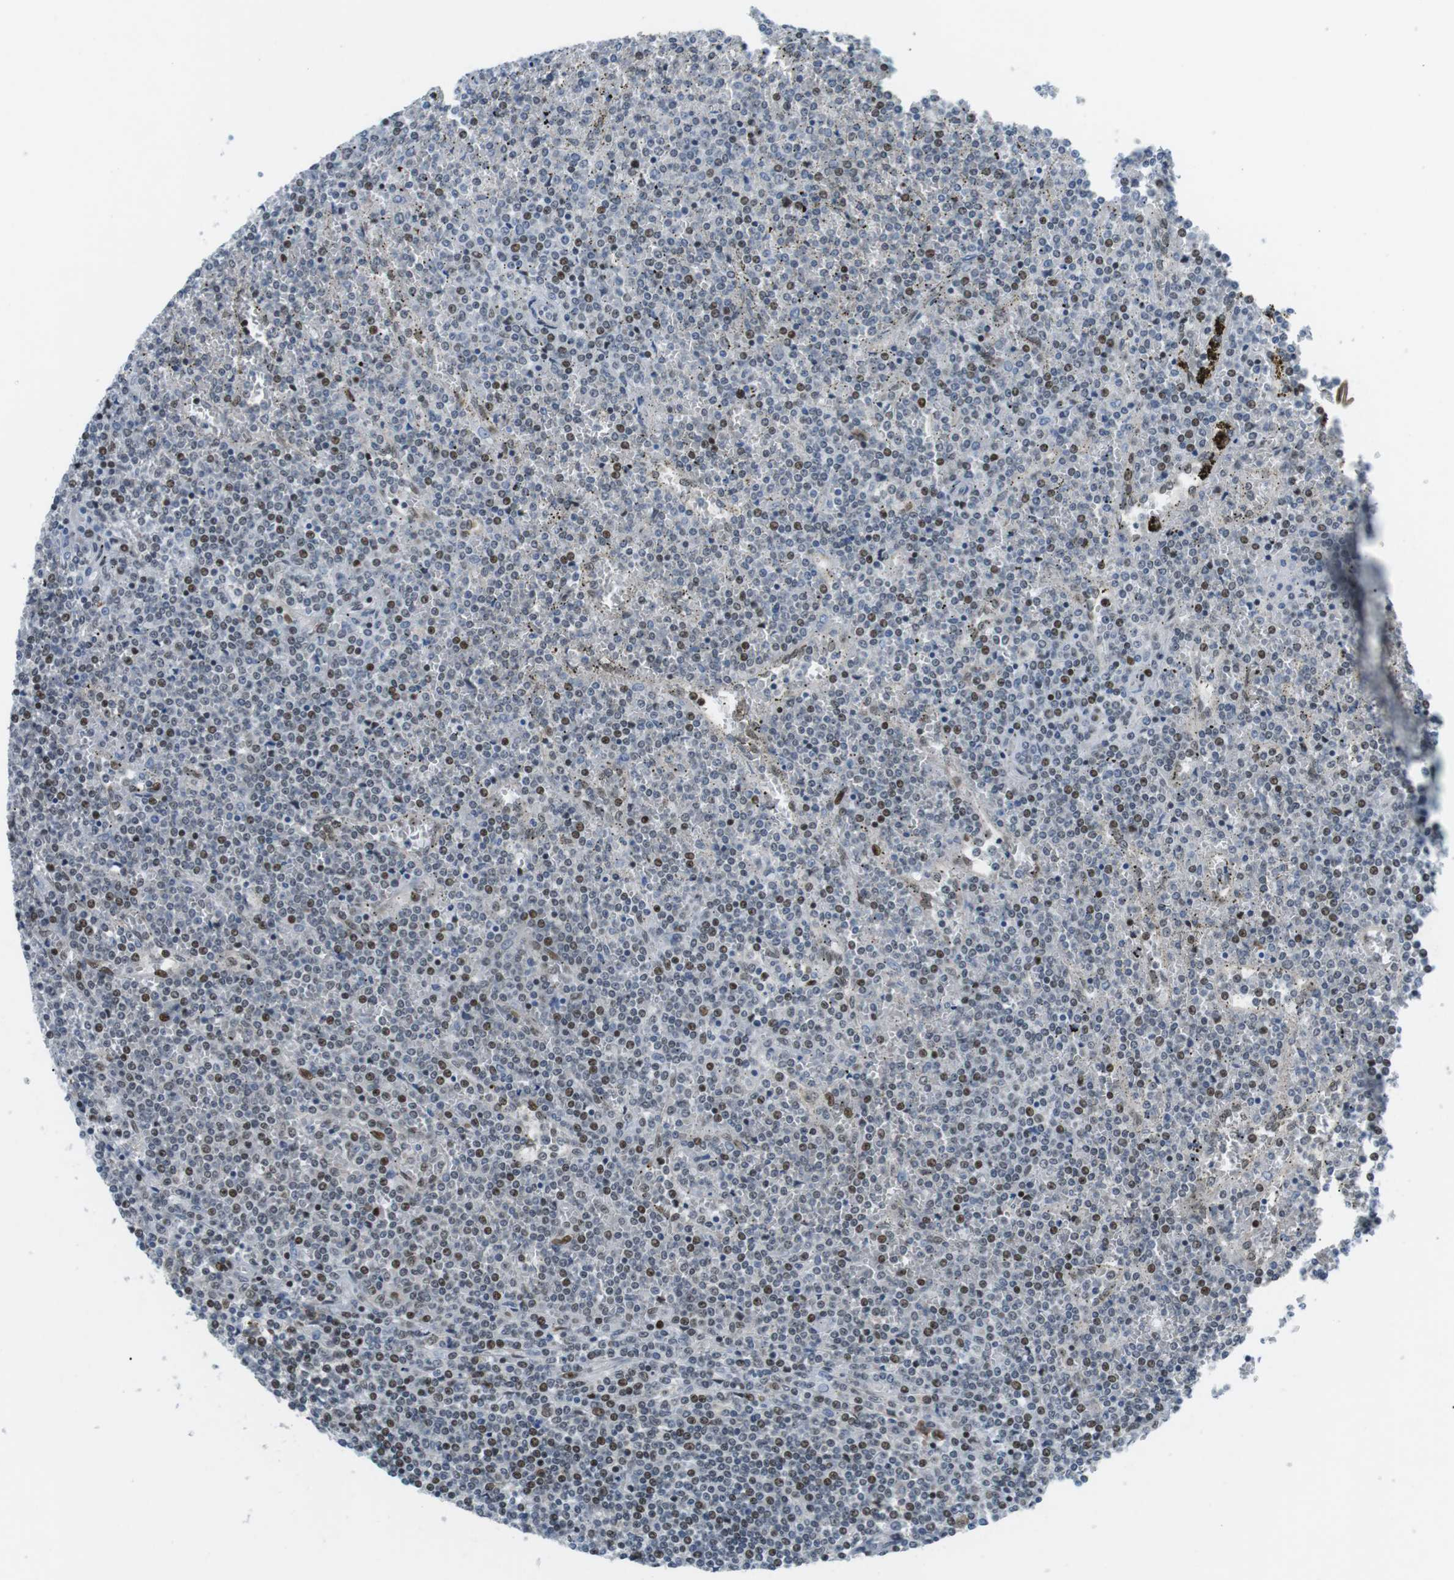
{"staining": {"intensity": "moderate", "quantity": "25%-75%", "location": "nuclear"}, "tissue": "lymphoma", "cell_type": "Tumor cells", "image_type": "cancer", "snomed": [{"axis": "morphology", "description": "Malignant lymphoma, non-Hodgkin's type, Low grade"}, {"axis": "topography", "description": "Spleen"}], "caption": "Low-grade malignant lymphoma, non-Hodgkin's type was stained to show a protein in brown. There is medium levels of moderate nuclear staining in approximately 25%-75% of tumor cells. The staining was performed using DAB (3,3'-diaminobenzidine) to visualize the protein expression in brown, while the nuclei were stained in blue with hematoxylin (Magnification: 20x).", "gene": "CDC27", "patient": {"sex": "female", "age": 19}}